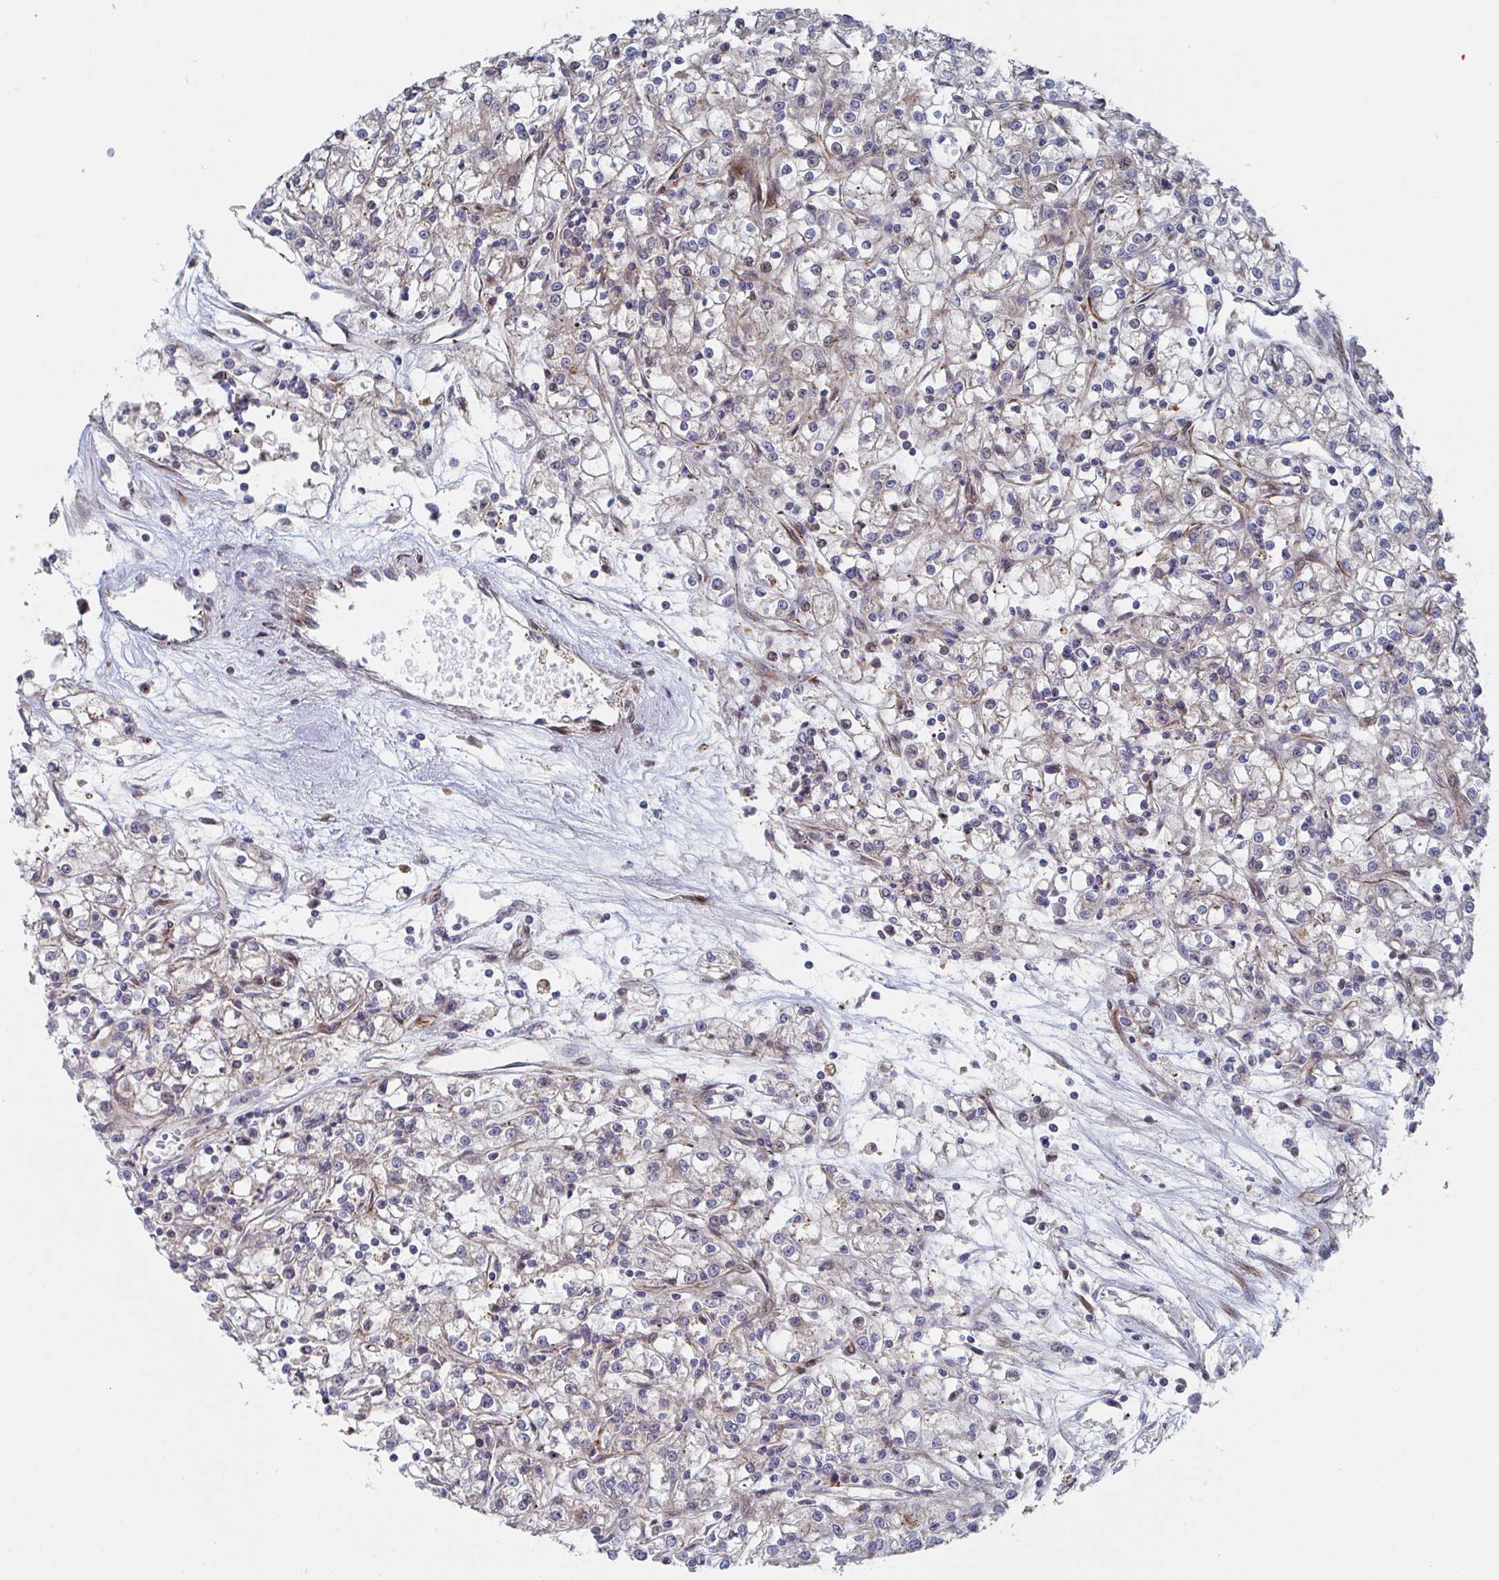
{"staining": {"intensity": "weak", "quantity": "<25%", "location": "cytoplasmic/membranous"}, "tissue": "renal cancer", "cell_type": "Tumor cells", "image_type": "cancer", "snomed": [{"axis": "morphology", "description": "Adenocarcinoma, NOS"}, {"axis": "topography", "description": "Kidney"}], "caption": "A photomicrograph of human renal cancer (adenocarcinoma) is negative for staining in tumor cells.", "gene": "DVL3", "patient": {"sex": "female", "age": 59}}